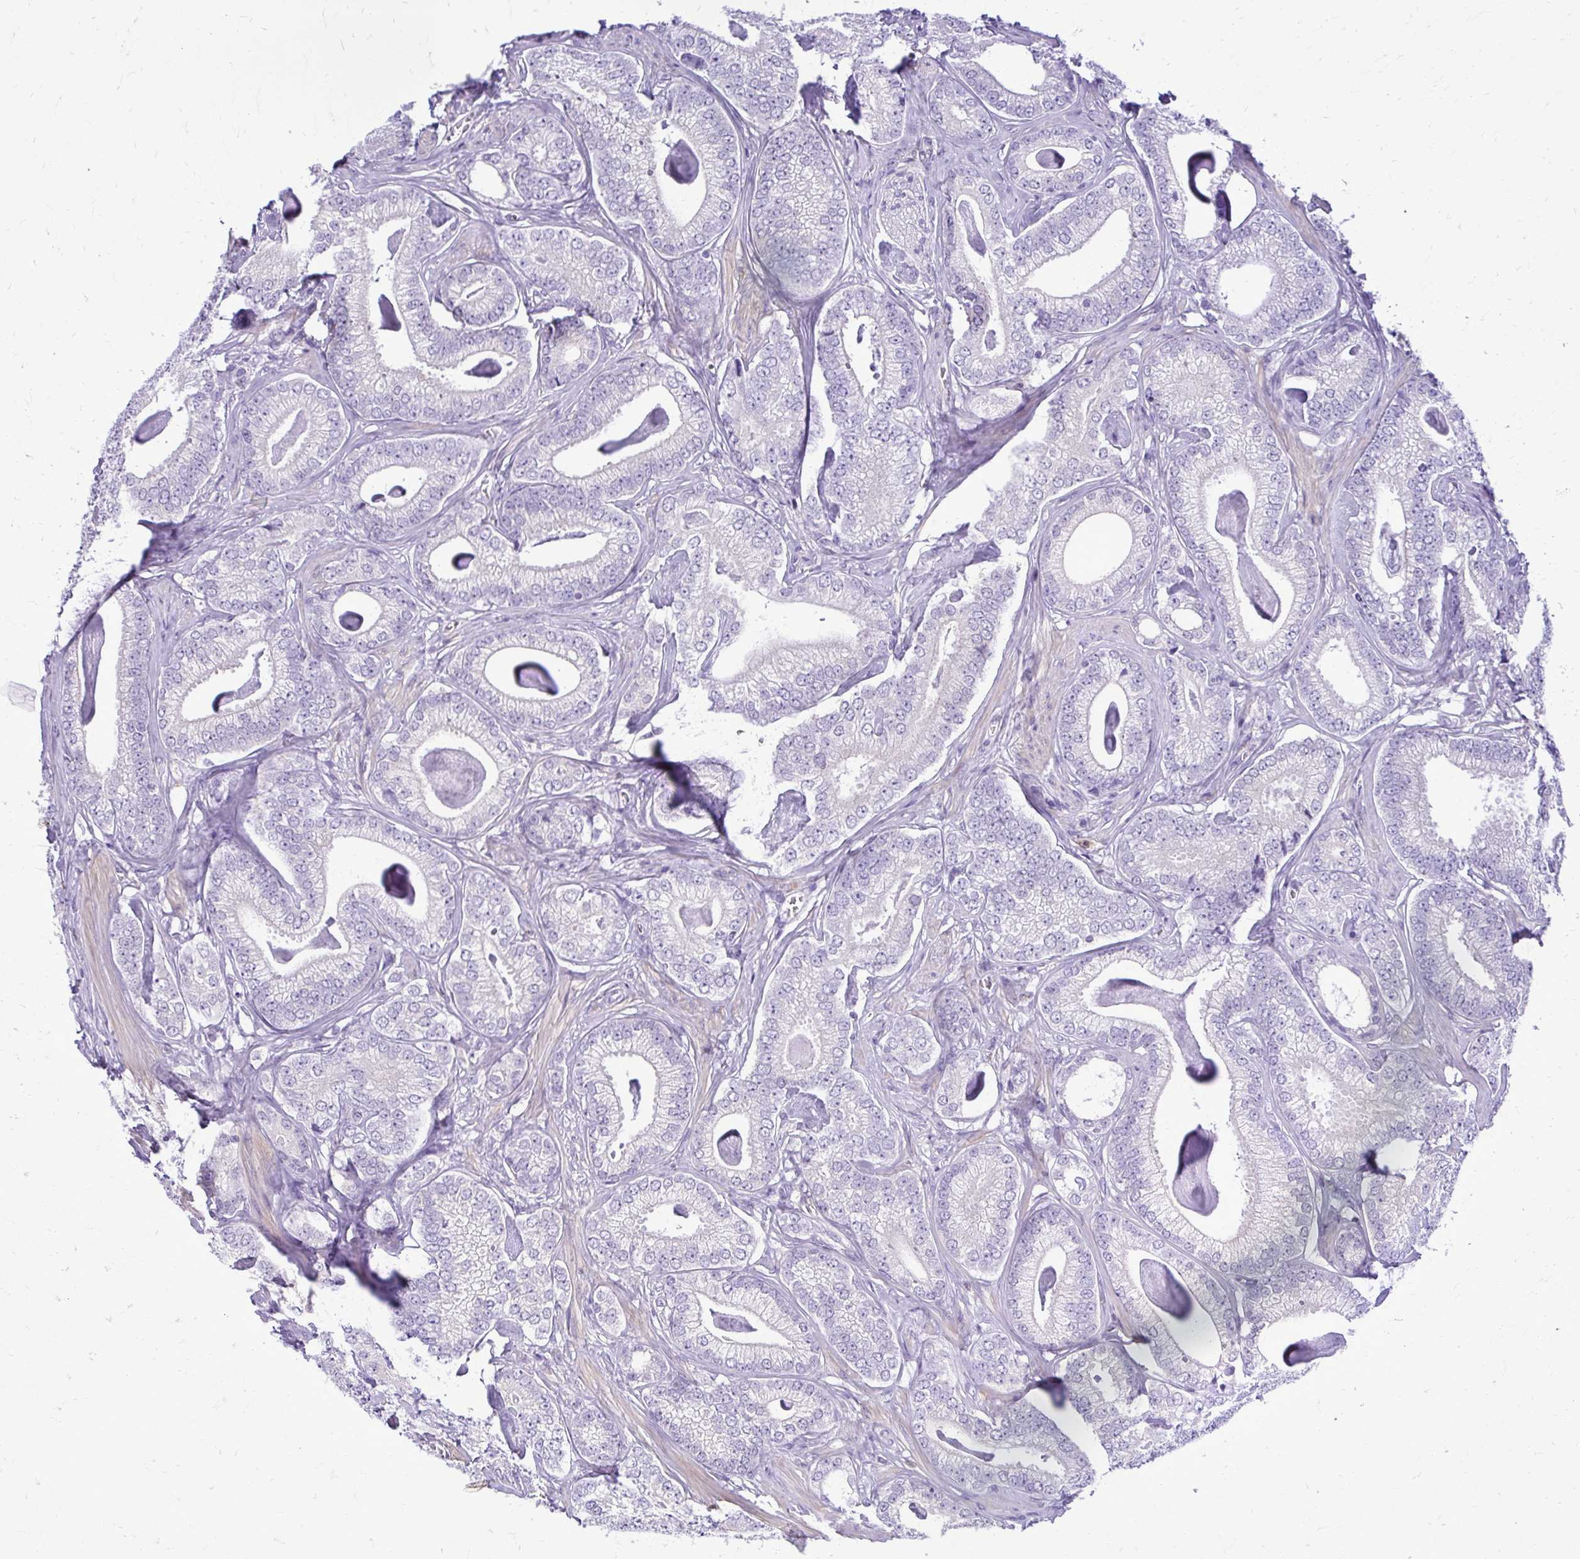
{"staining": {"intensity": "negative", "quantity": "none", "location": "none"}, "tissue": "prostate cancer", "cell_type": "Tumor cells", "image_type": "cancer", "snomed": [{"axis": "morphology", "description": "Adenocarcinoma, Low grade"}, {"axis": "topography", "description": "Prostate"}], "caption": "Tumor cells show no significant protein staining in prostate cancer.", "gene": "RASL11B", "patient": {"sex": "male", "age": 63}}